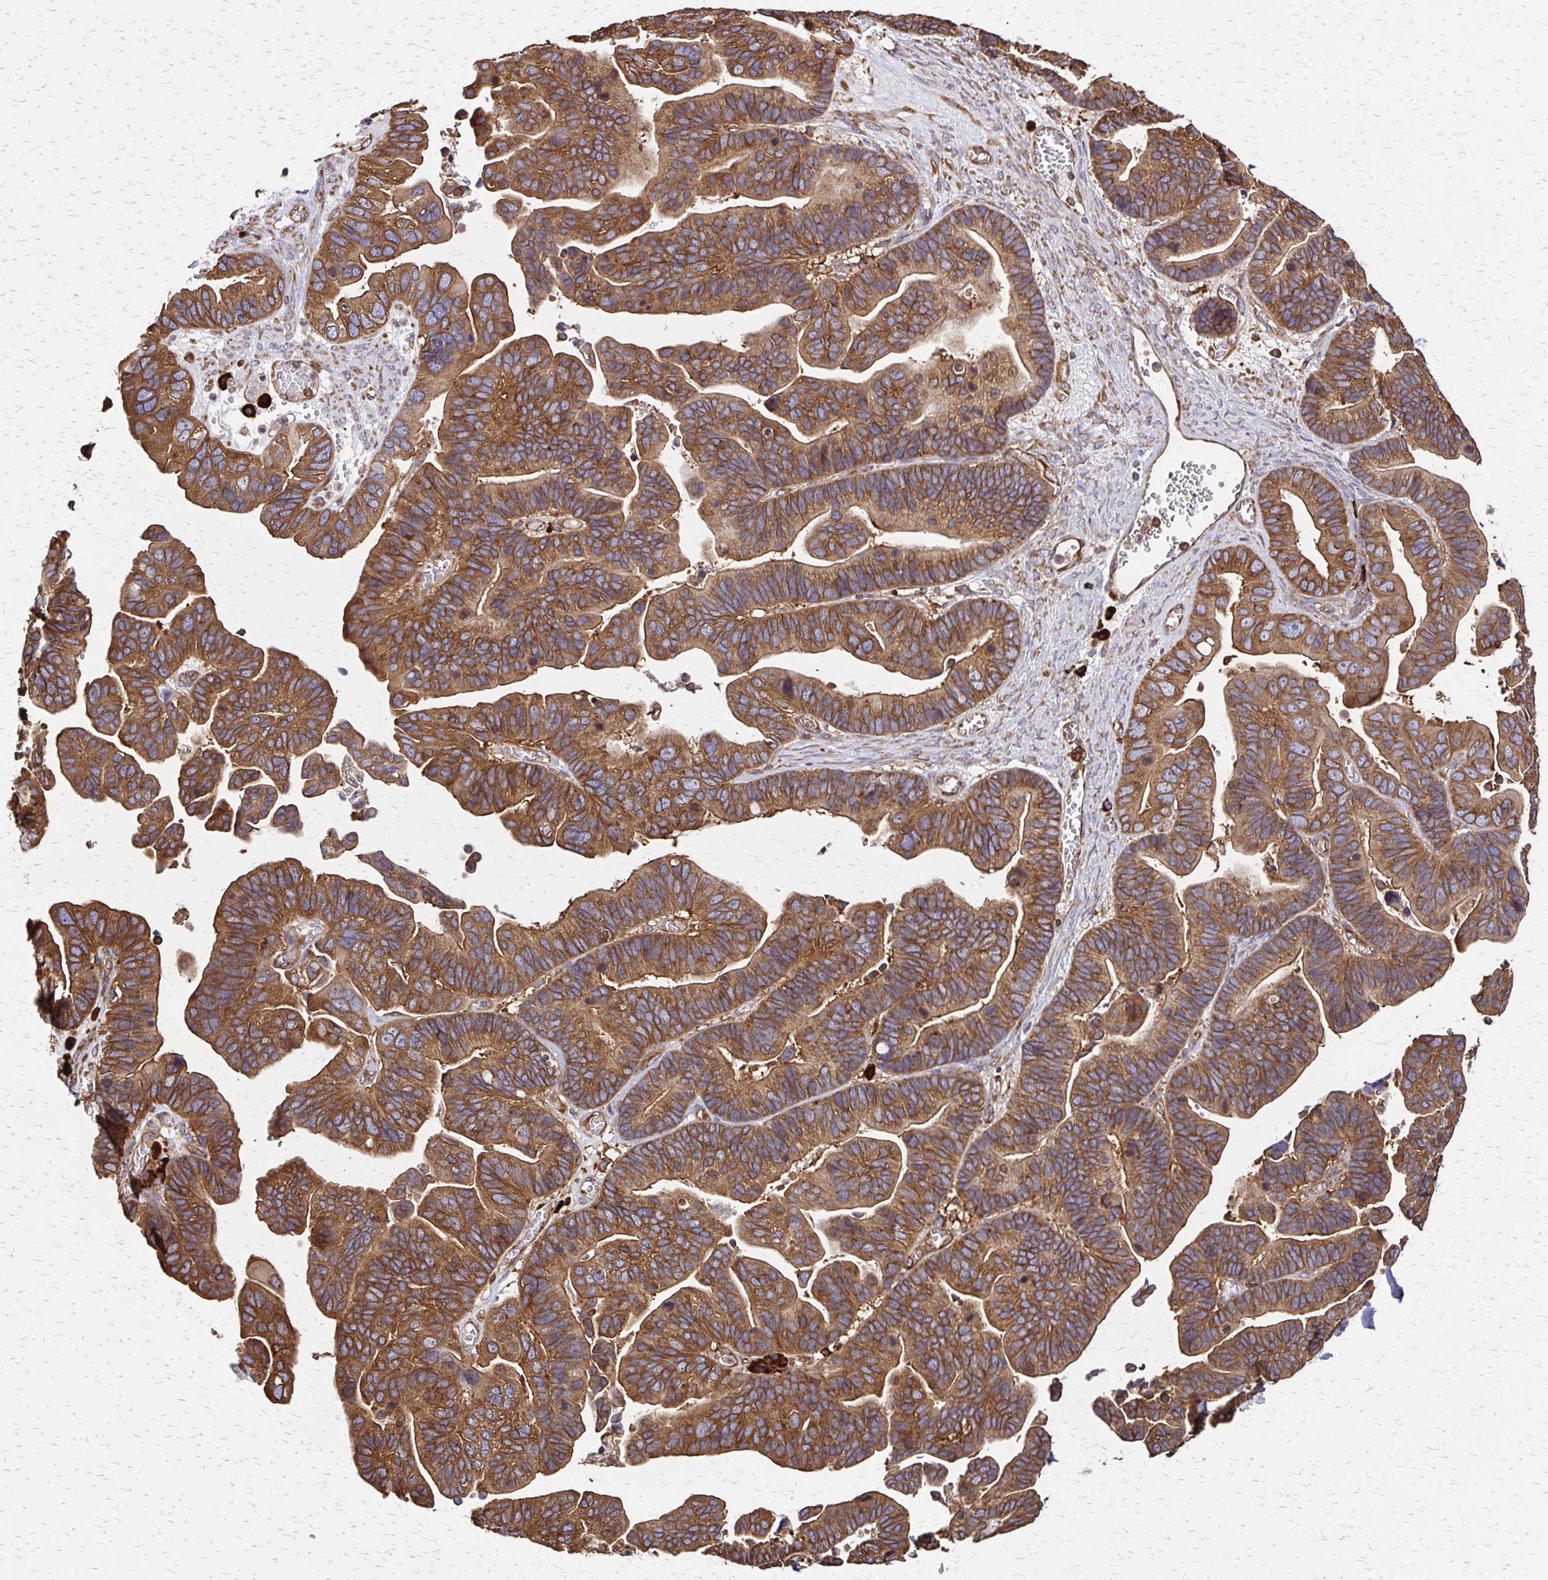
{"staining": {"intensity": "moderate", "quantity": ">75%", "location": "cytoplasmic/membranous"}, "tissue": "ovarian cancer", "cell_type": "Tumor cells", "image_type": "cancer", "snomed": [{"axis": "morphology", "description": "Cystadenocarcinoma, serous, NOS"}, {"axis": "topography", "description": "Ovary"}], "caption": "Serous cystadenocarcinoma (ovarian) stained with DAB (3,3'-diaminobenzidine) immunohistochemistry (IHC) shows medium levels of moderate cytoplasmic/membranous staining in about >75% of tumor cells.", "gene": "EEF2", "patient": {"sex": "female", "age": 56}}